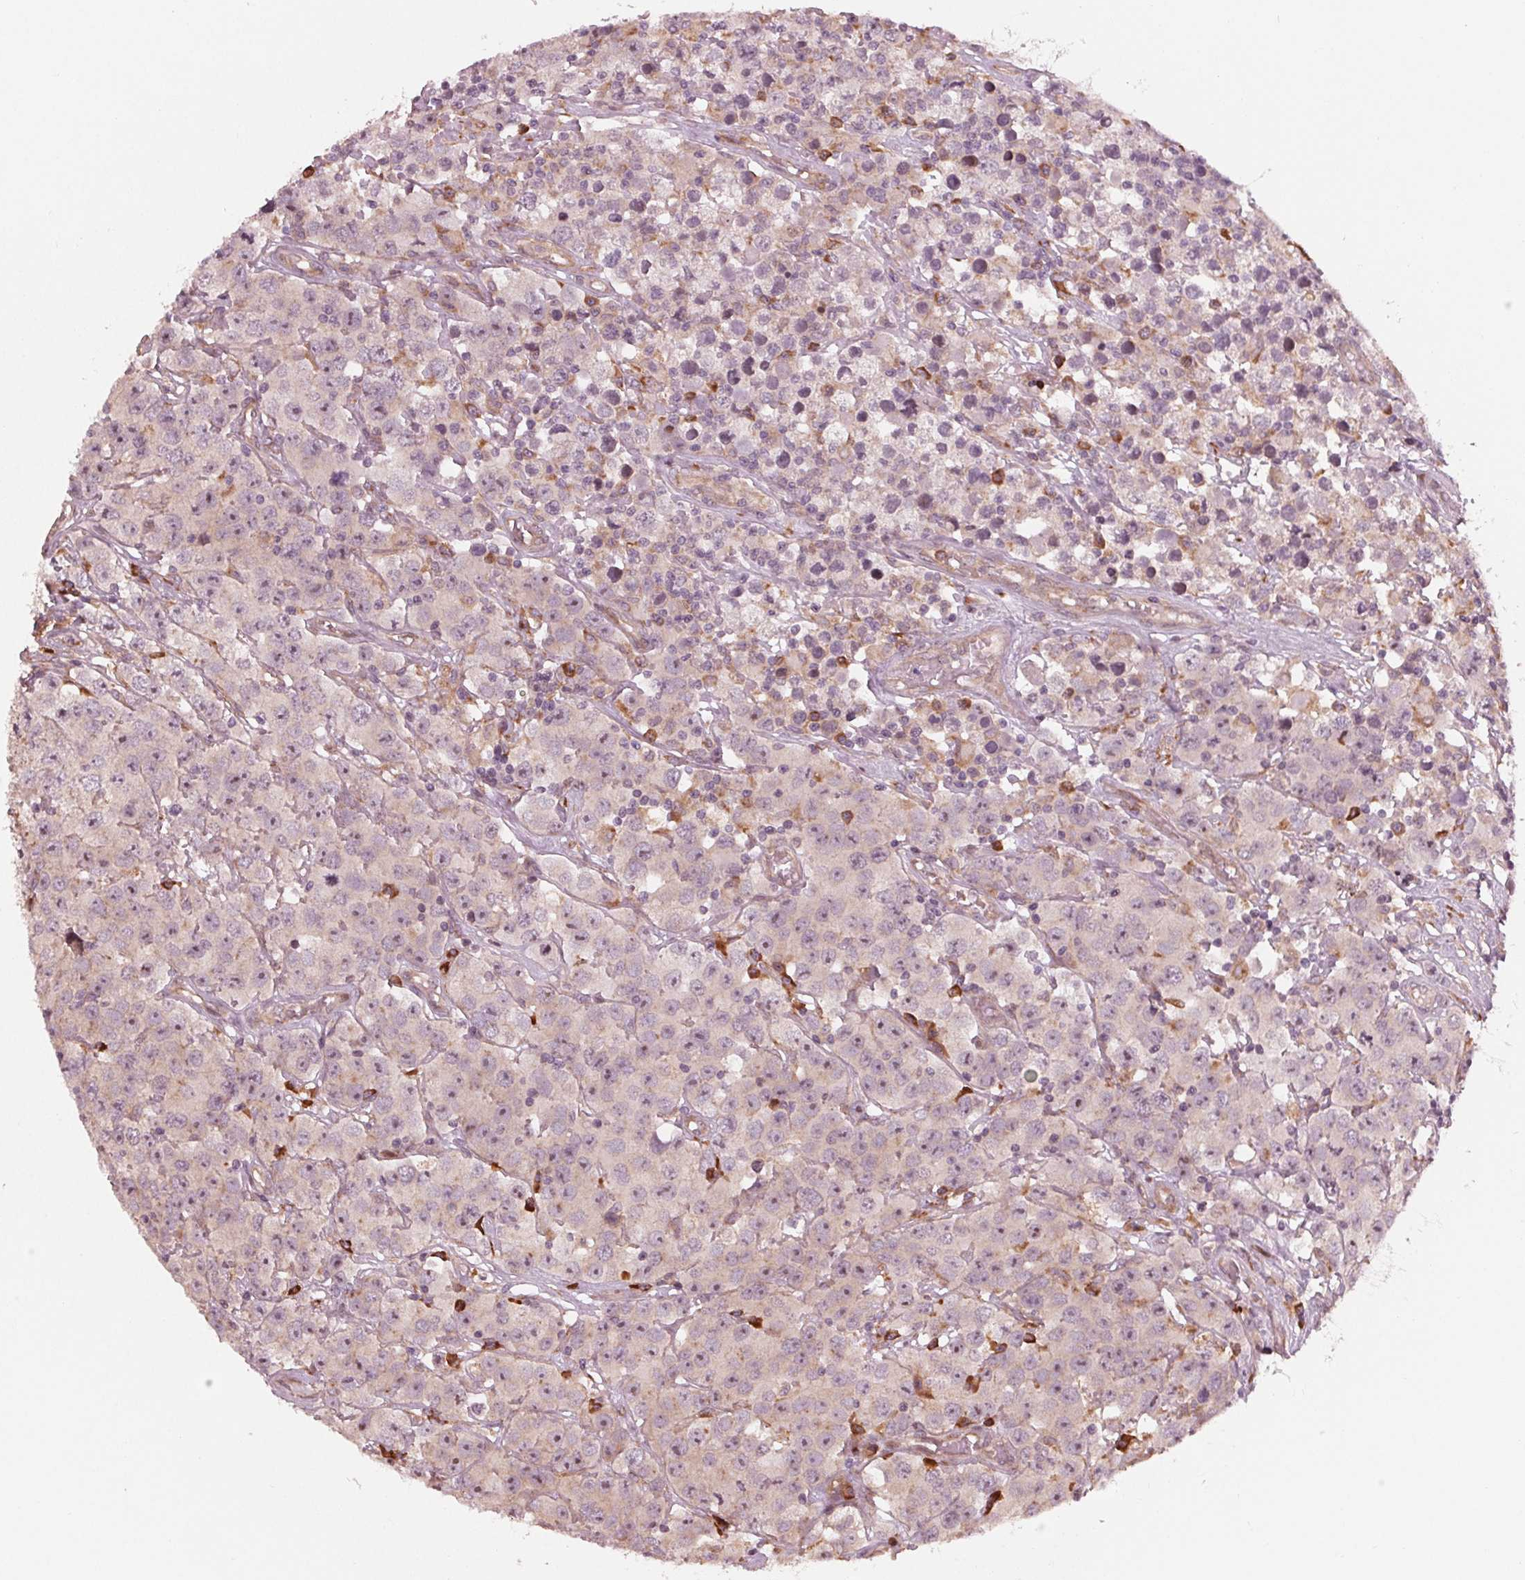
{"staining": {"intensity": "weak", "quantity": "<25%", "location": "cytoplasmic/membranous"}, "tissue": "testis cancer", "cell_type": "Tumor cells", "image_type": "cancer", "snomed": [{"axis": "morphology", "description": "Seminoma, NOS"}, {"axis": "topography", "description": "Testis"}], "caption": "A high-resolution image shows immunohistochemistry staining of testis cancer, which displays no significant positivity in tumor cells.", "gene": "CMIP", "patient": {"sex": "male", "age": 52}}